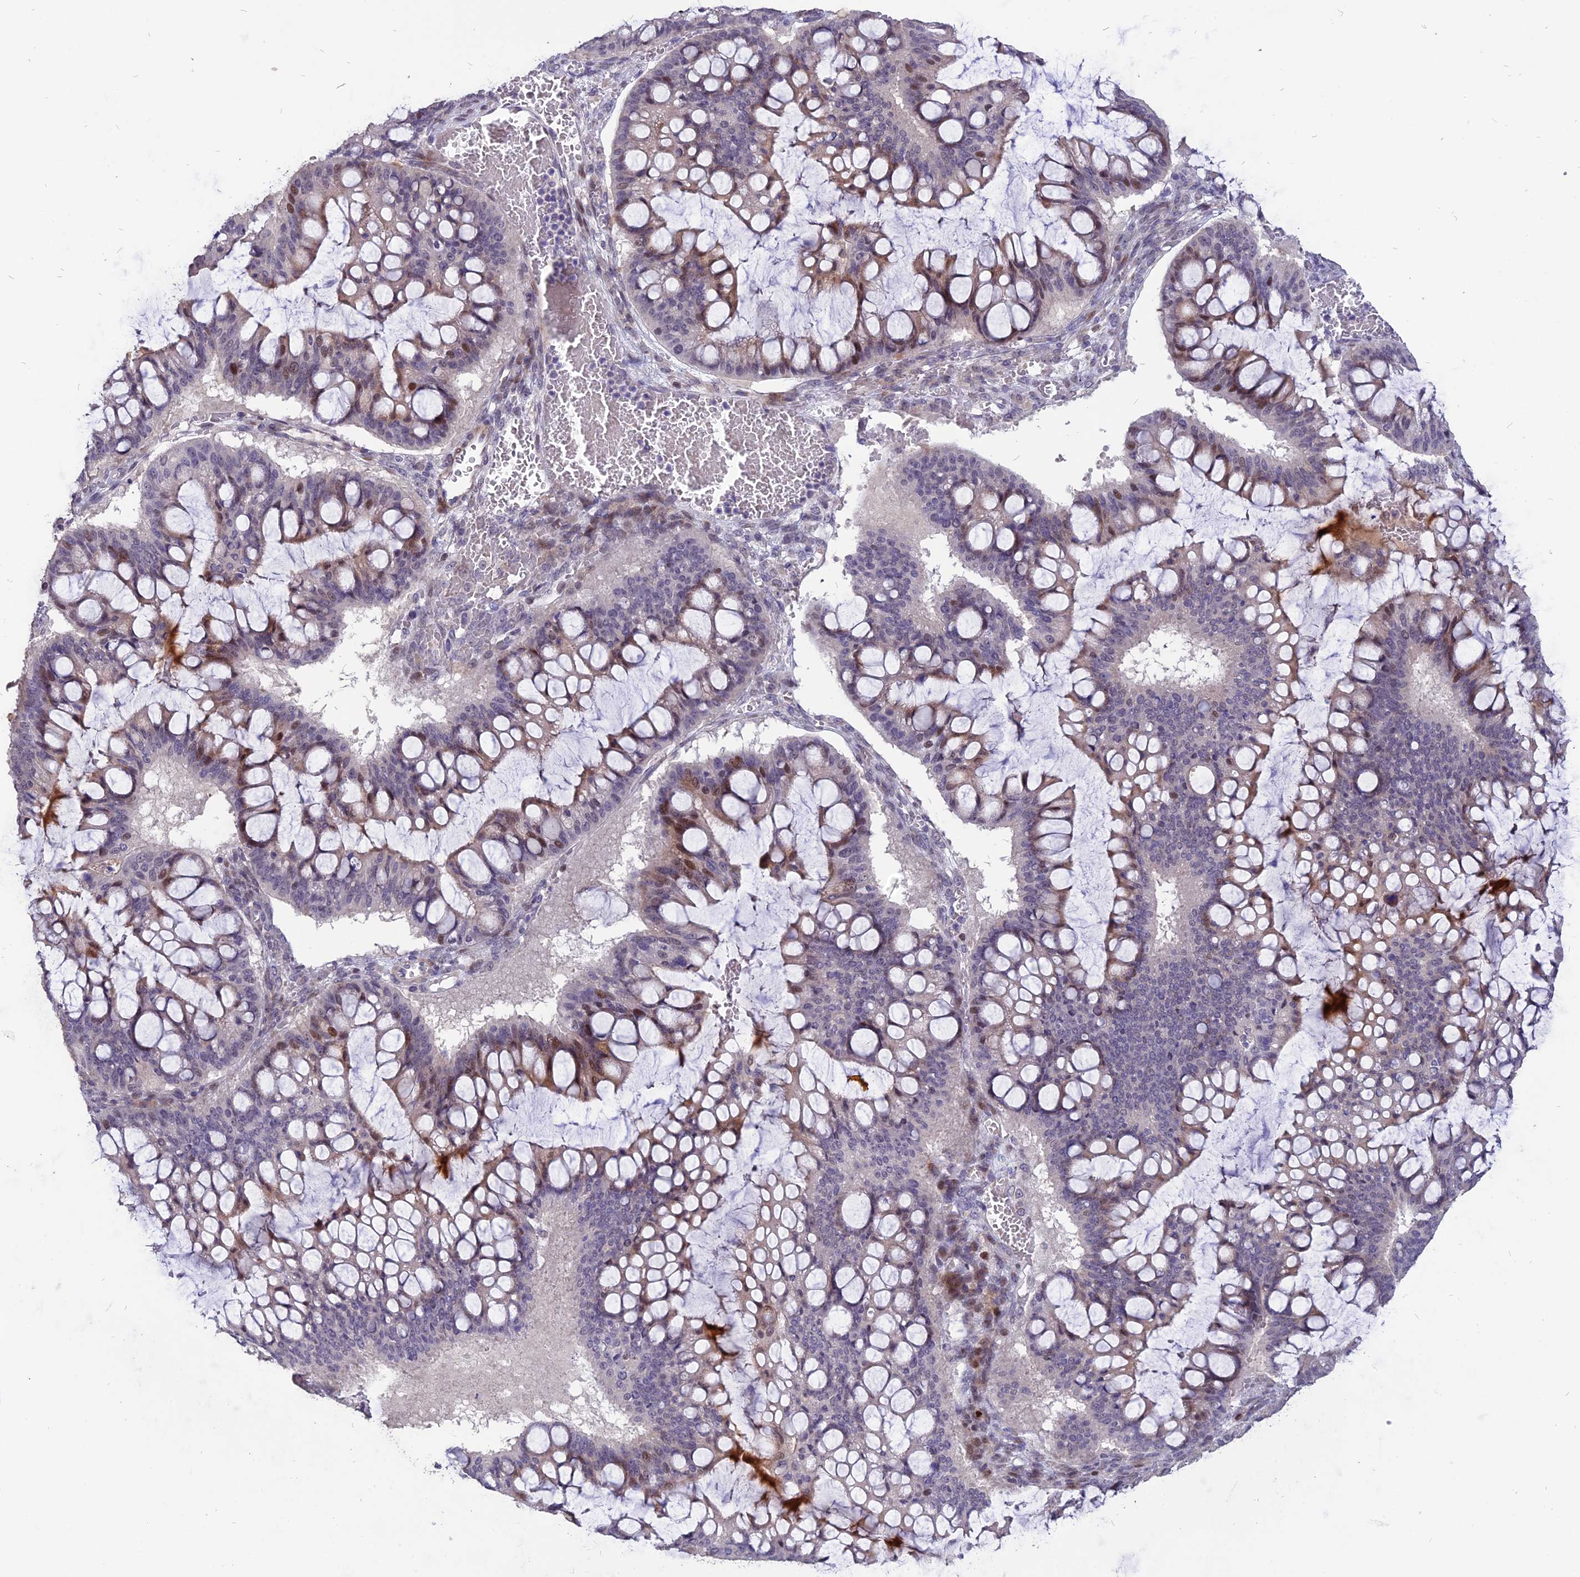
{"staining": {"intensity": "moderate", "quantity": "25%-75%", "location": "nuclear"}, "tissue": "ovarian cancer", "cell_type": "Tumor cells", "image_type": "cancer", "snomed": [{"axis": "morphology", "description": "Cystadenocarcinoma, mucinous, NOS"}, {"axis": "topography", "description": "Ovary"}], "caption": "Ovarian mucinous cystadenocarcinoma tissue demonstrates moderate nuclear positivity in approximately 25%-75% of tumor cells", "gene": "TMEM263", "patient": {"sex": "female", "age": 73}}